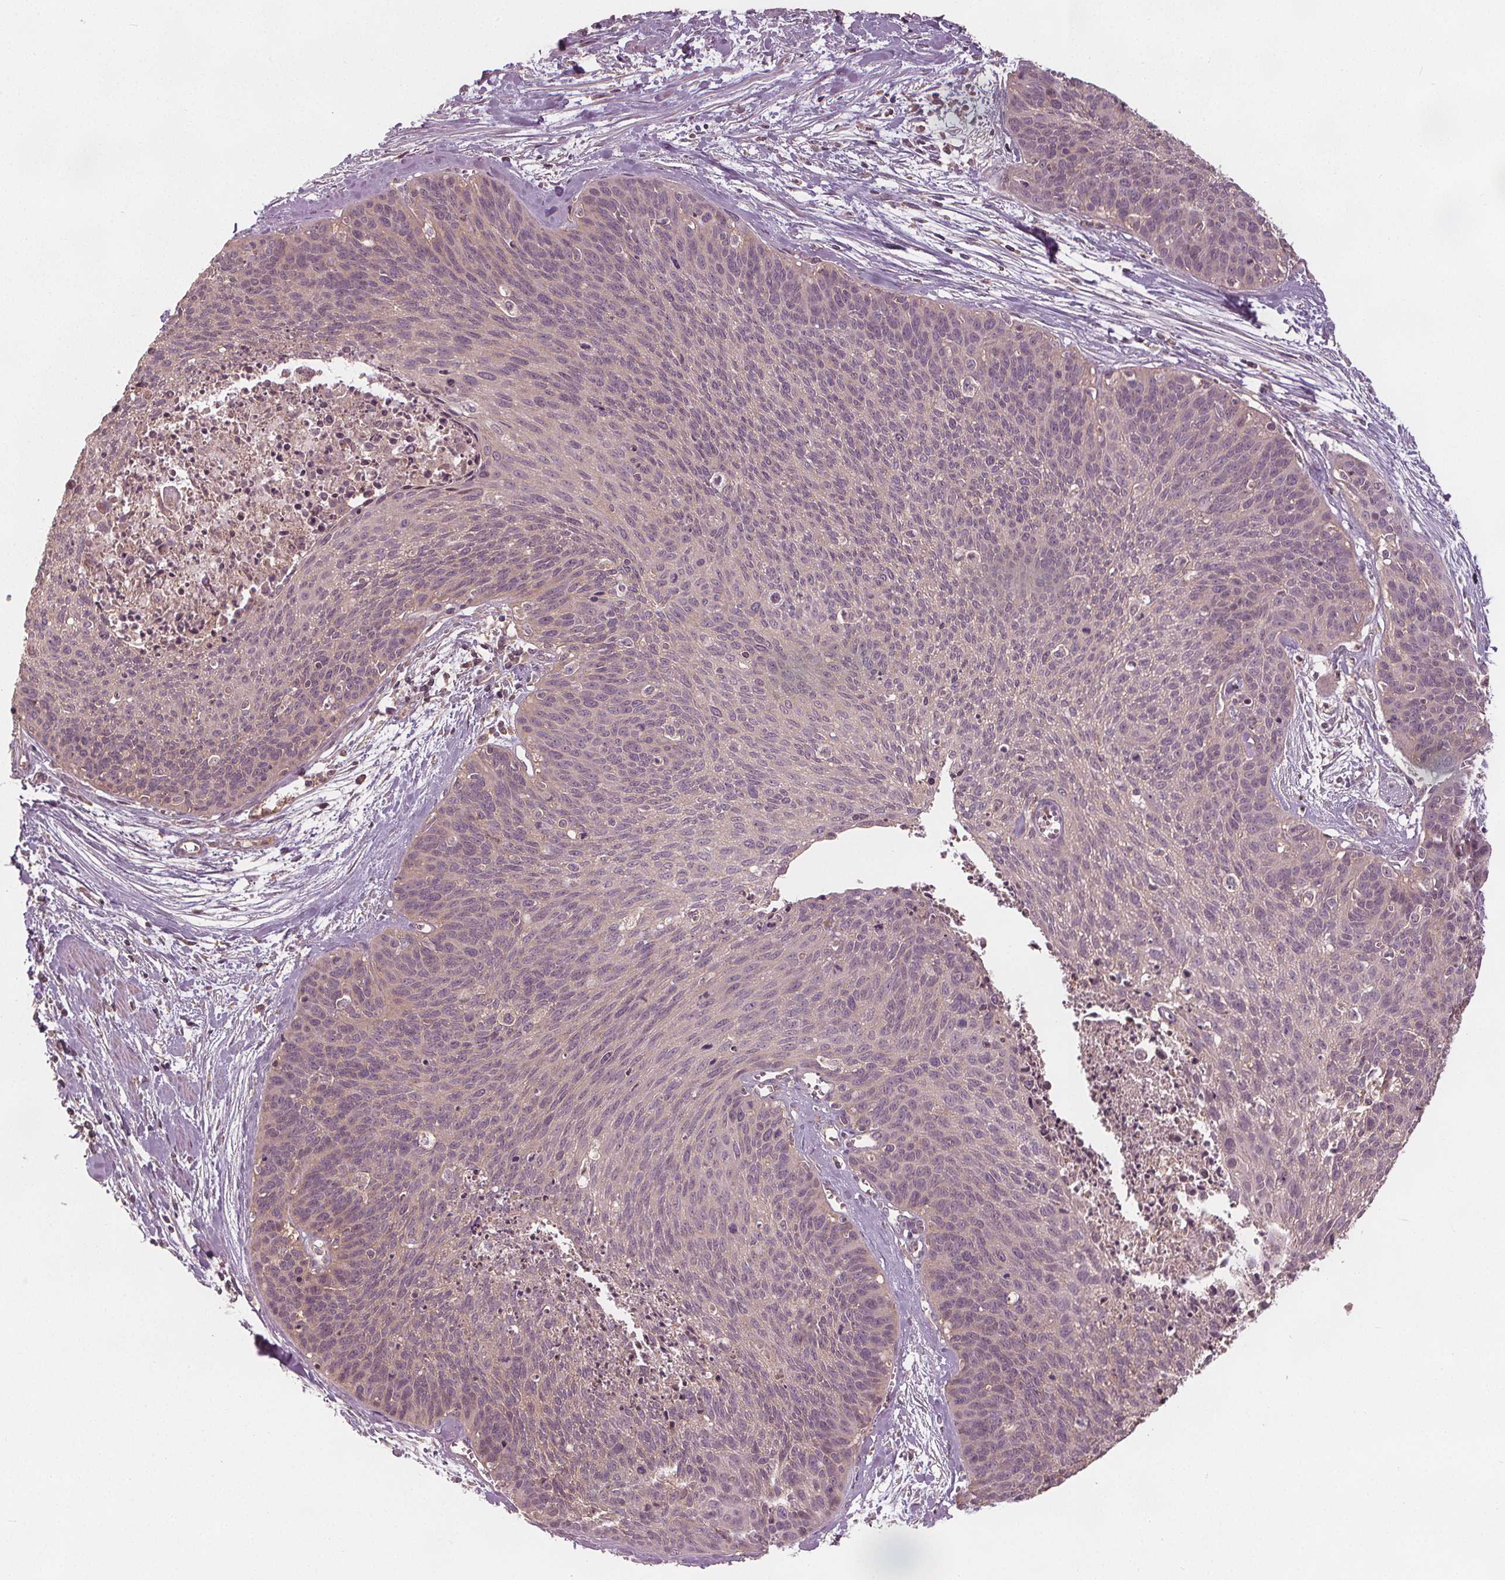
{"staining": {"intensity": "negative", "quantity": "none", "location": "none"}, "tissue": "cervical cancer", "cell_type": "Tumor cells", "image_type": "cancer", "snomed": [{"axis": "morphology", "description": "Squamous cell carcinoma, NOS"}, {"axis": "topography", "description": "Cervix"}], "caption": "Tumor cells show no significant positivity in cervical squamous cell carcinoma.", "gene": "GNB2", "patient": {"sex": "female", "age": 55}}